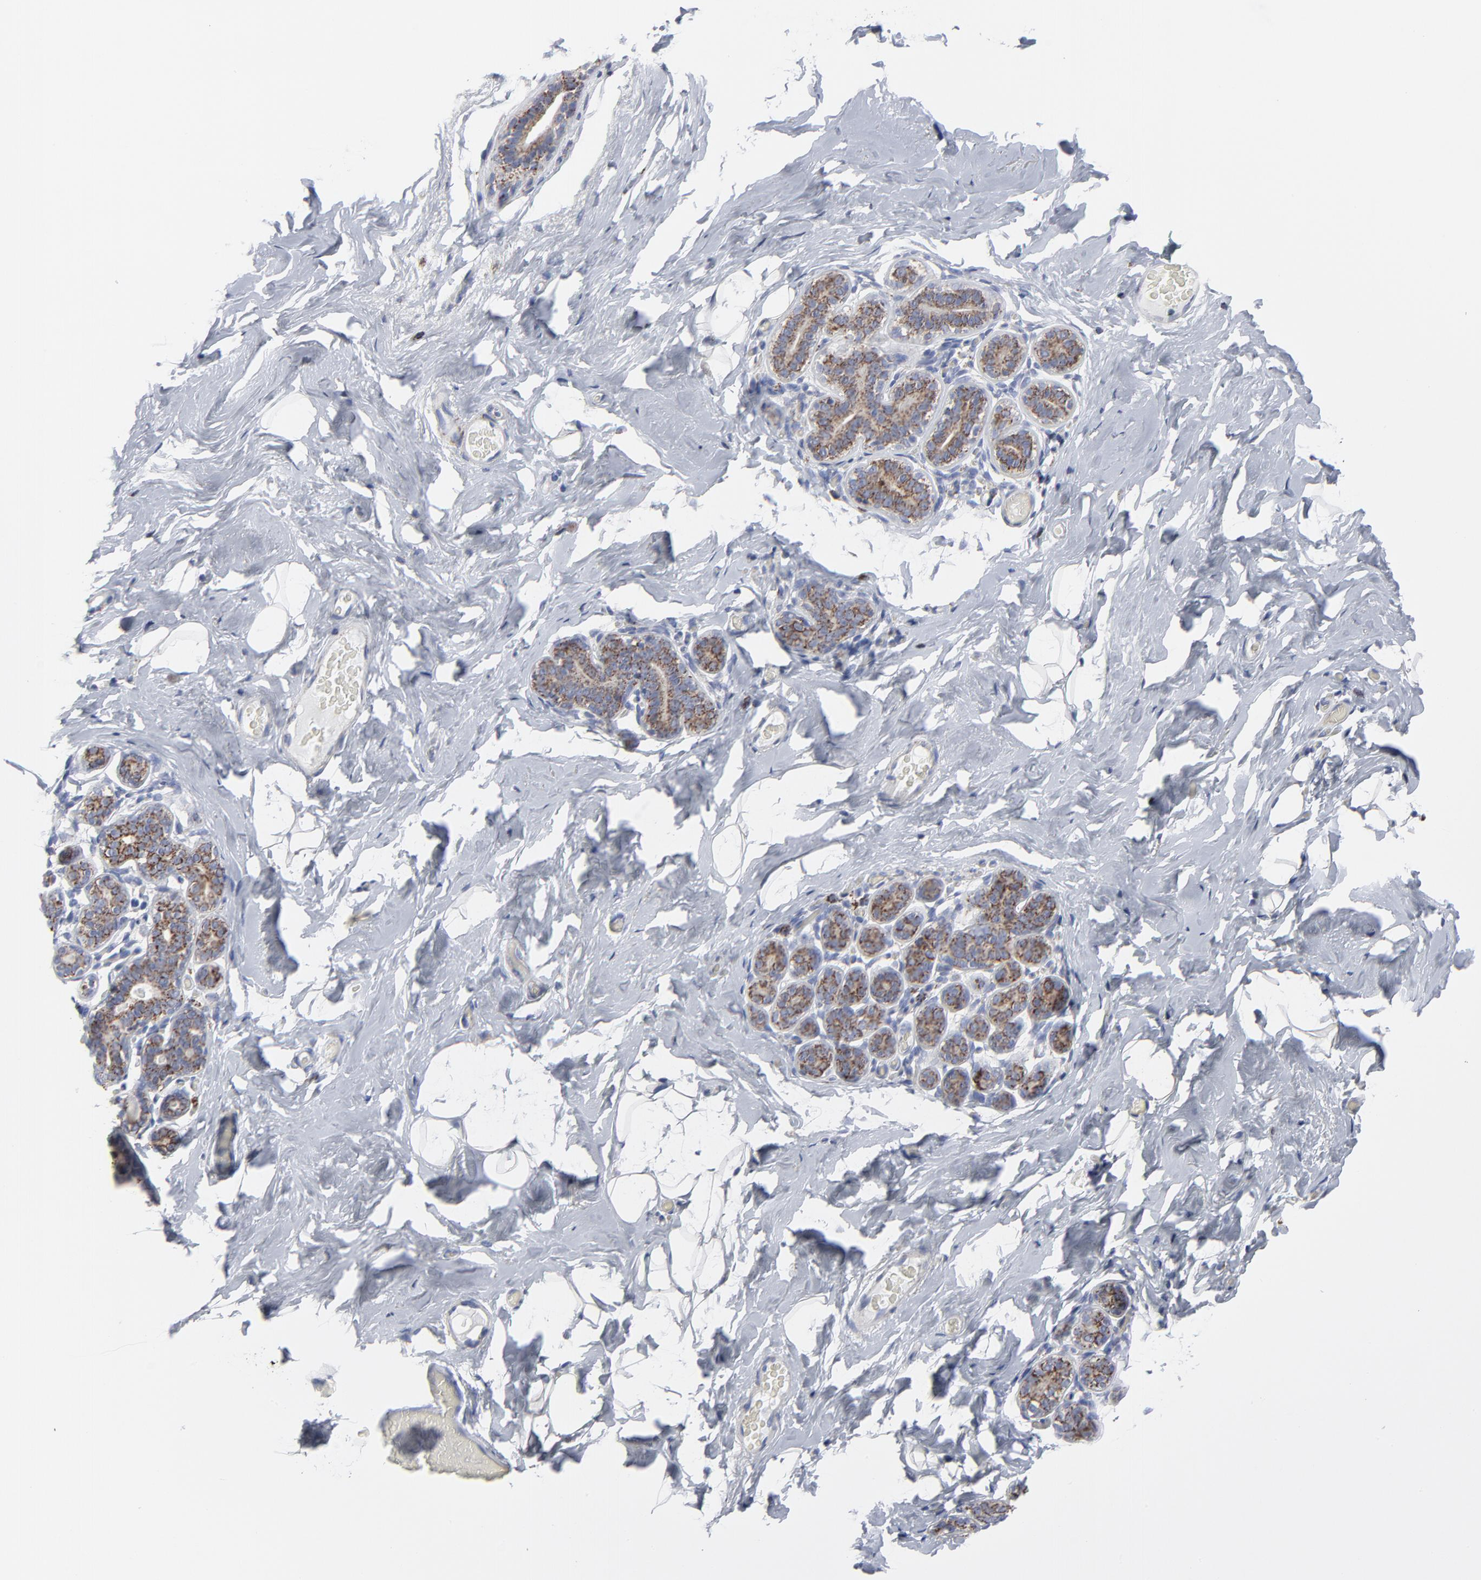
{"staining": {"intensity": "negative", "quantity": "none", "location": "none"}, "tissue": "breast", "cell_type": "Adipocytes", "image_type": "normal", "snomed": [{"axis": "morphology", "description": "Normal tissue, NOS"}, {"axis": "topography", "description": "Breast"}, {"axis": "topography", "description": "Soft tissue"}], "caption": "An IHC image of normal breast is shown. There is no staining in adipocytes of breast.", "gene": "TXNRD2", "patient": {"sex": "female", "age": 75}}